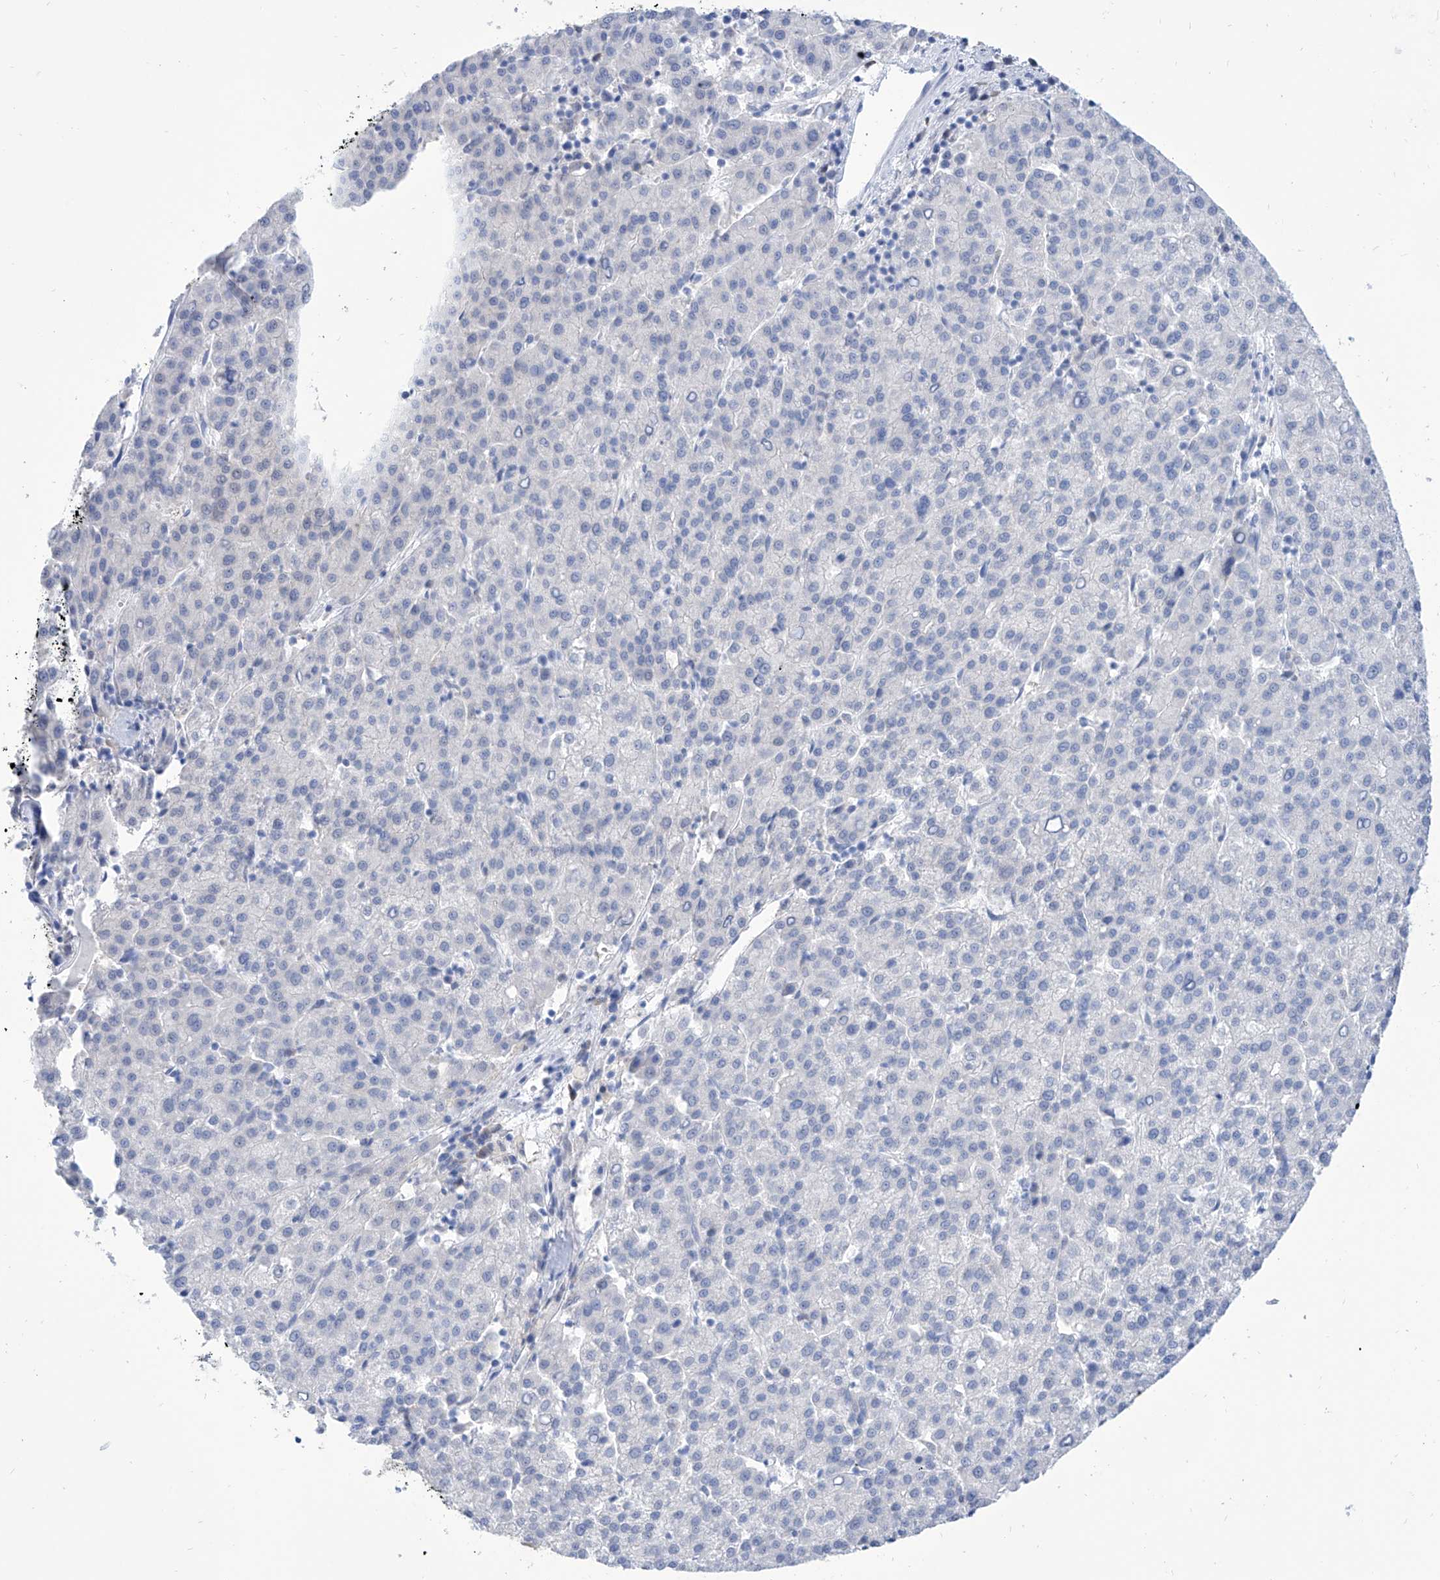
{"staining": {"intensity": "negative", "quantity": "none", "location": "none"}, "tissue": "liver cancer", "cell_type": "Tumor cells", "image_type": "cancer", "snomed": [{"axis": "morphology", "description": "Carcinoma, Hepatocellular, NOS"}, {"axis": "topography", "description": "Liver"}], "caption": "Protein analysis of liver cancer shows no significant expression in tumor cells.", "gene": "PDXK", "patient": {"sex": "female", "age": 58}}